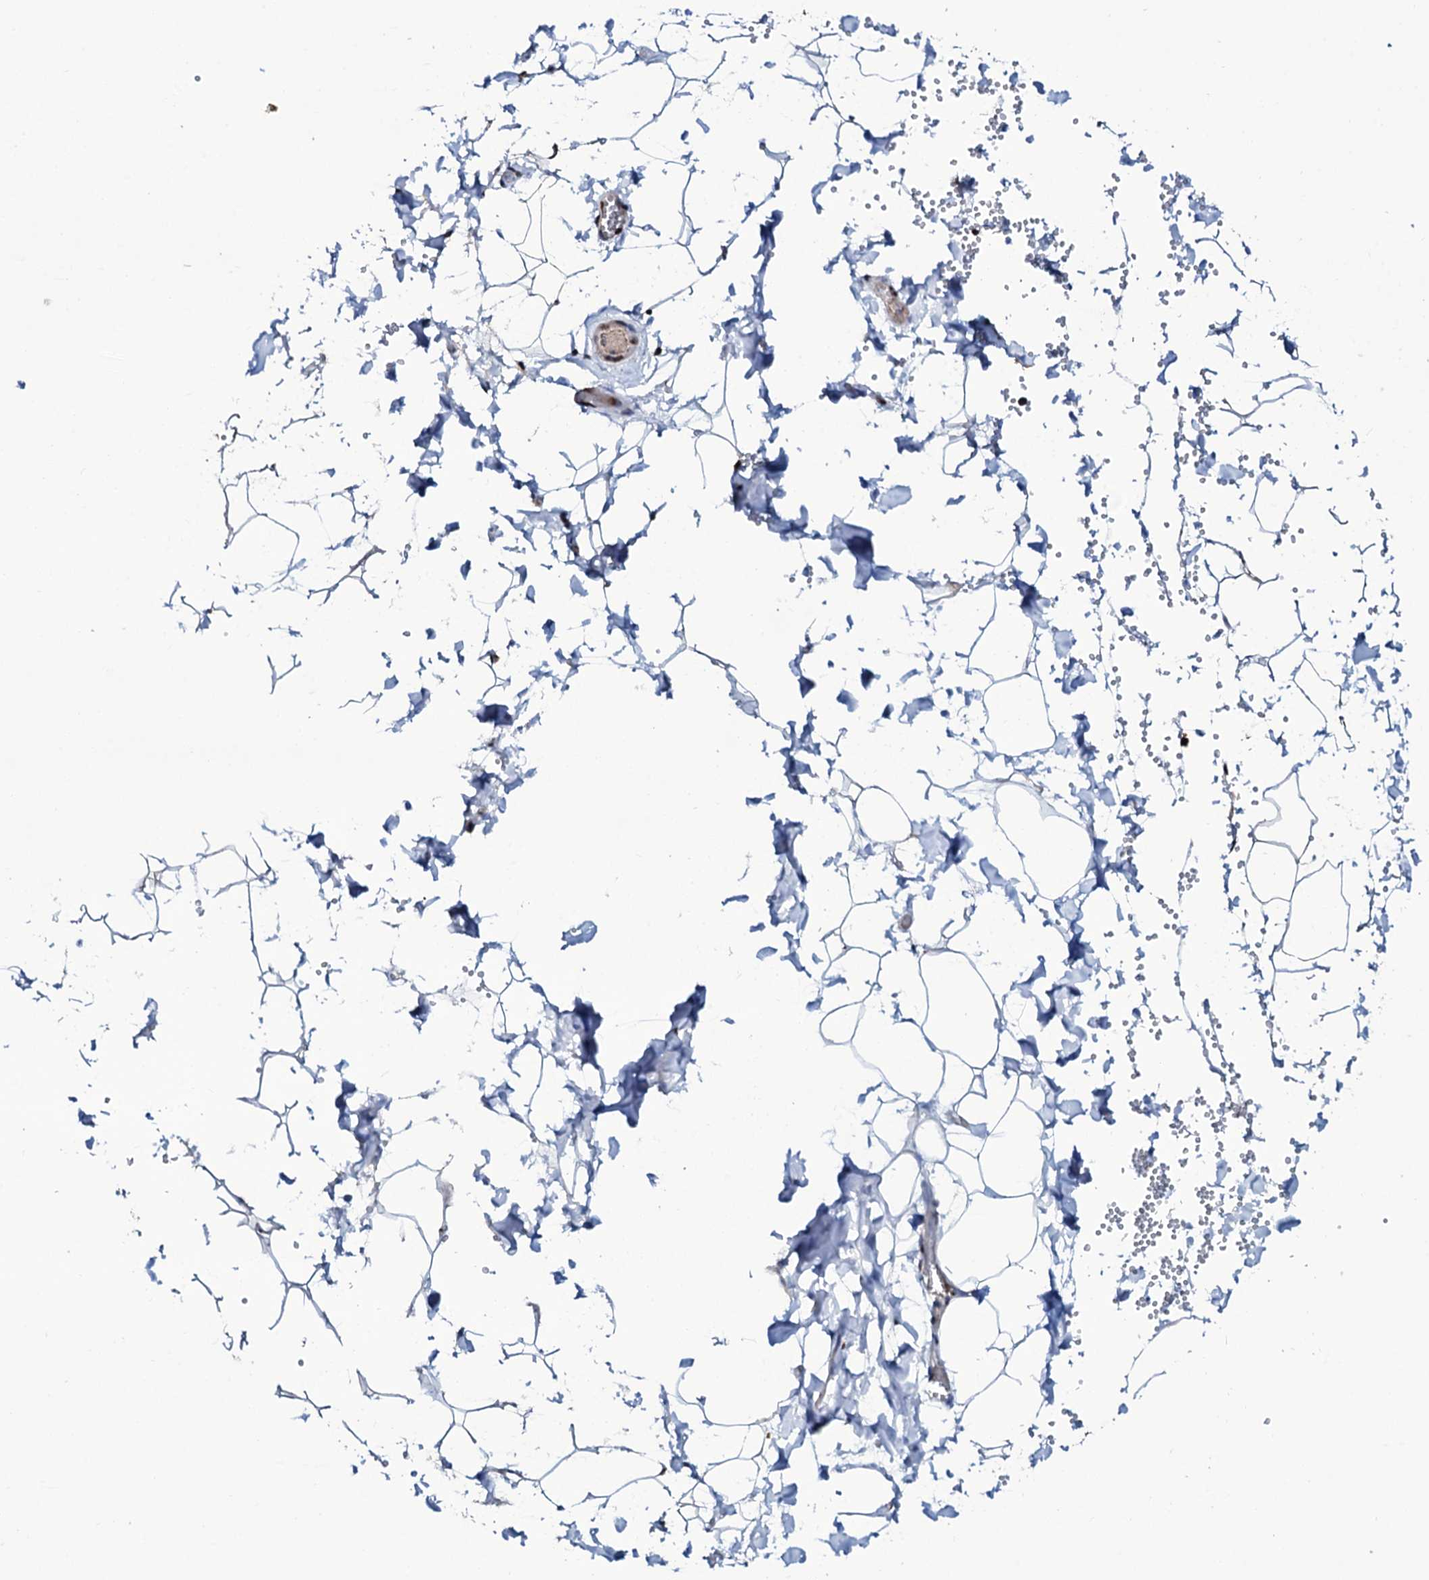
{"staining": {"intensity": "weak", "quantity": "<25%", "location": "cytoplasmic/membranous"}, "tissue": "adipose tissue", "cell_type": "Adipocytes", "image_type": "normal", "snomed": [{"axis": "morphology", "description": "Normal tissue, NOS"}, {"axis": "topography", "description": "Gallbladder"}, {"axis": "topography", "description": "Peripheral nerve tissue"}], "caption": "Immunohistochemical staining of normal human adipose tissue displays no significant positivity in adipocytes. (DAB (3,3'-diaminobenzidine) immunohistochemistry, high magnification).", "gene": "COG6", "patient": {"sex": "male", "age": 38}}